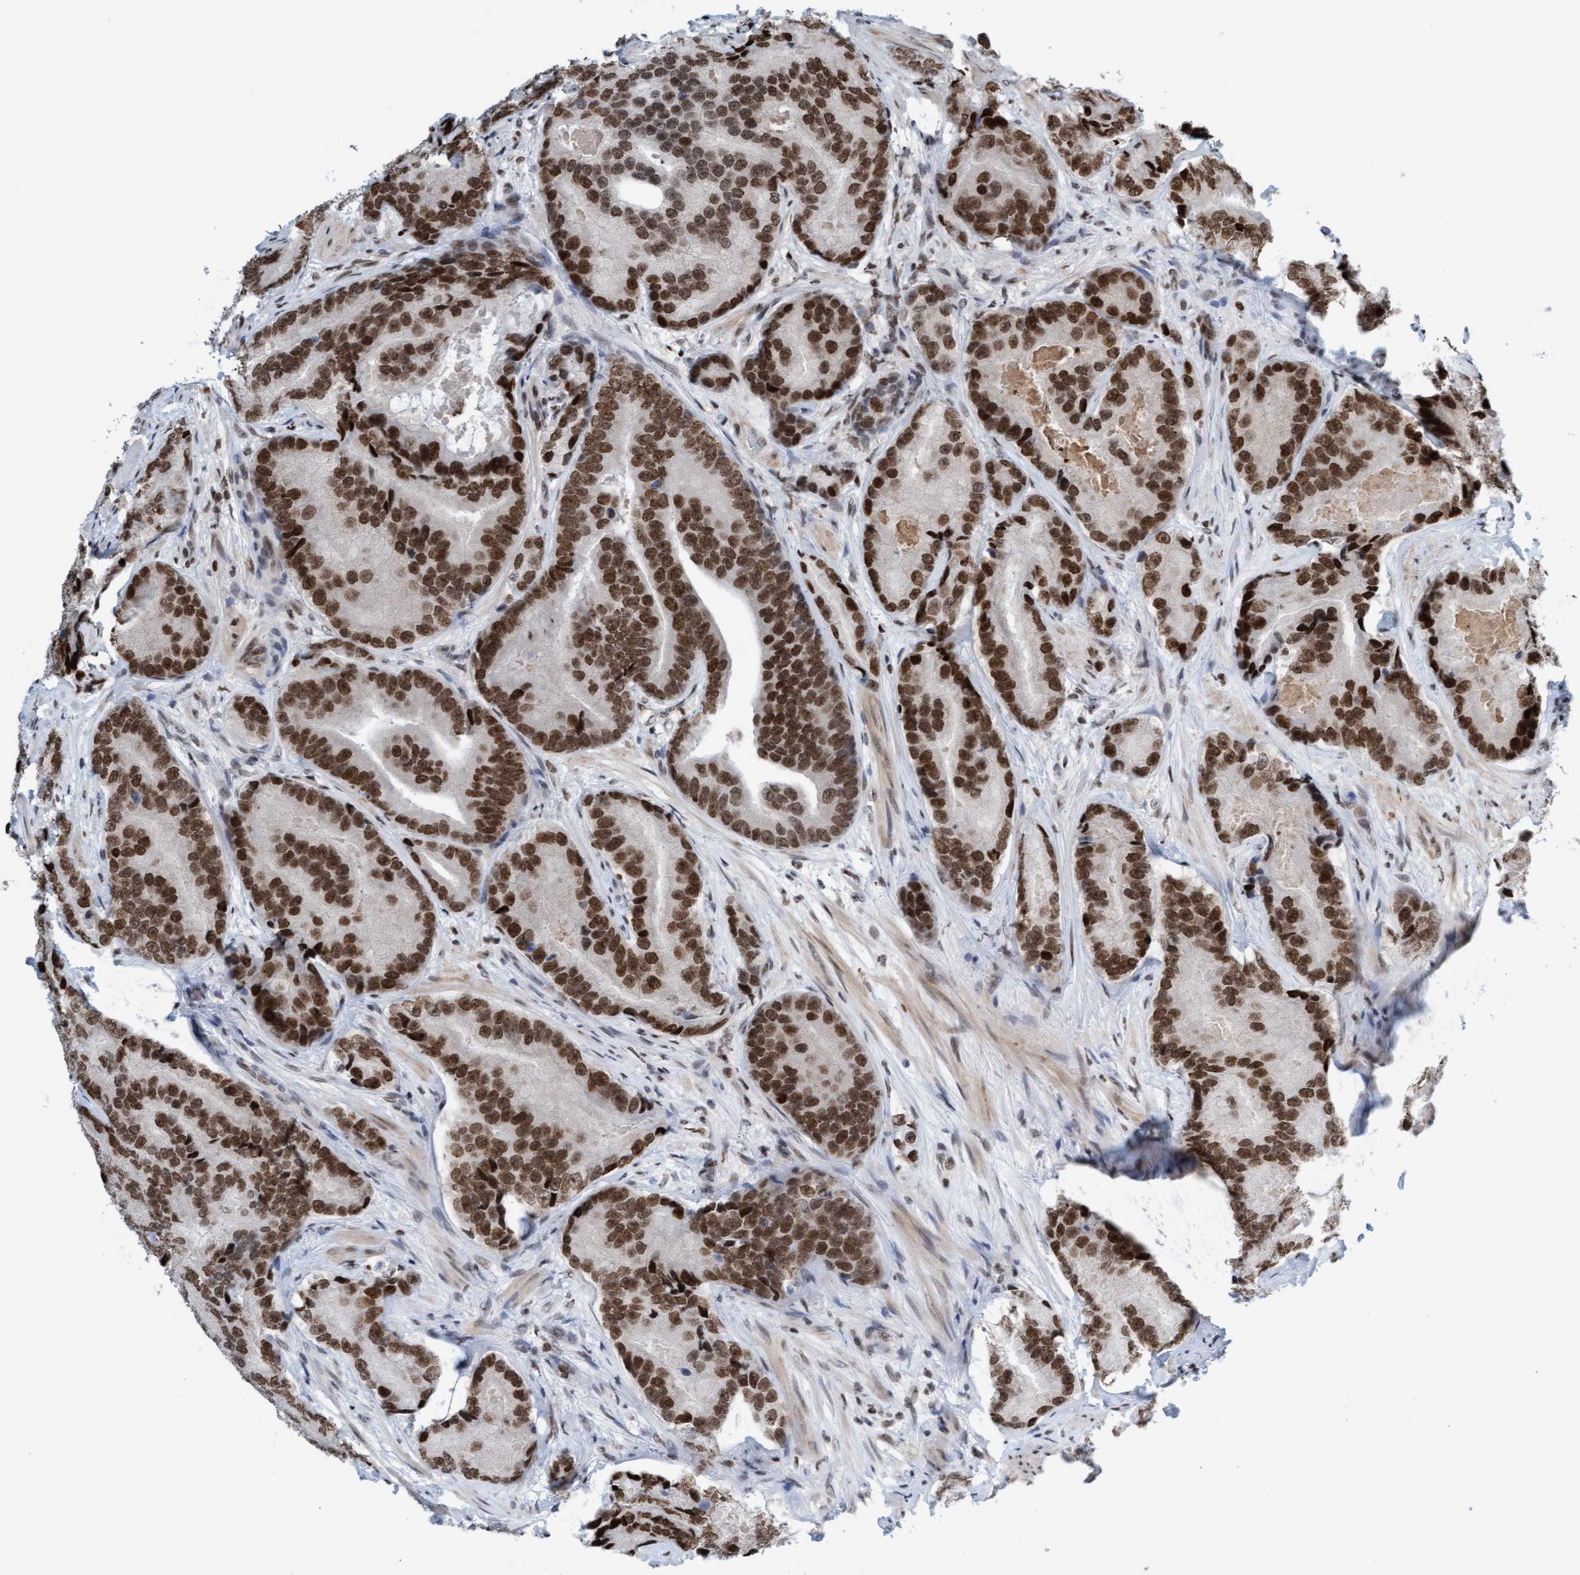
{"staining": {"intensity": "strong", "quantity": ">75%", "location": "nuclear"}, "tissue": "prostate cancer", "cell_type": "Tumor cells", "image_type": "cancer", "snomed": [{"axis": "morphology", "description": "Adenocarcinoma, High grade"}, {"axis": "topography", "description": "Prostate"}], "caption": "The immunohistochemical stain shows strong nuclear staining in tumor cells of prostate cancer tissue.", "gene": "GLRX2", "patient": {"sex": "male", "age": 55}}